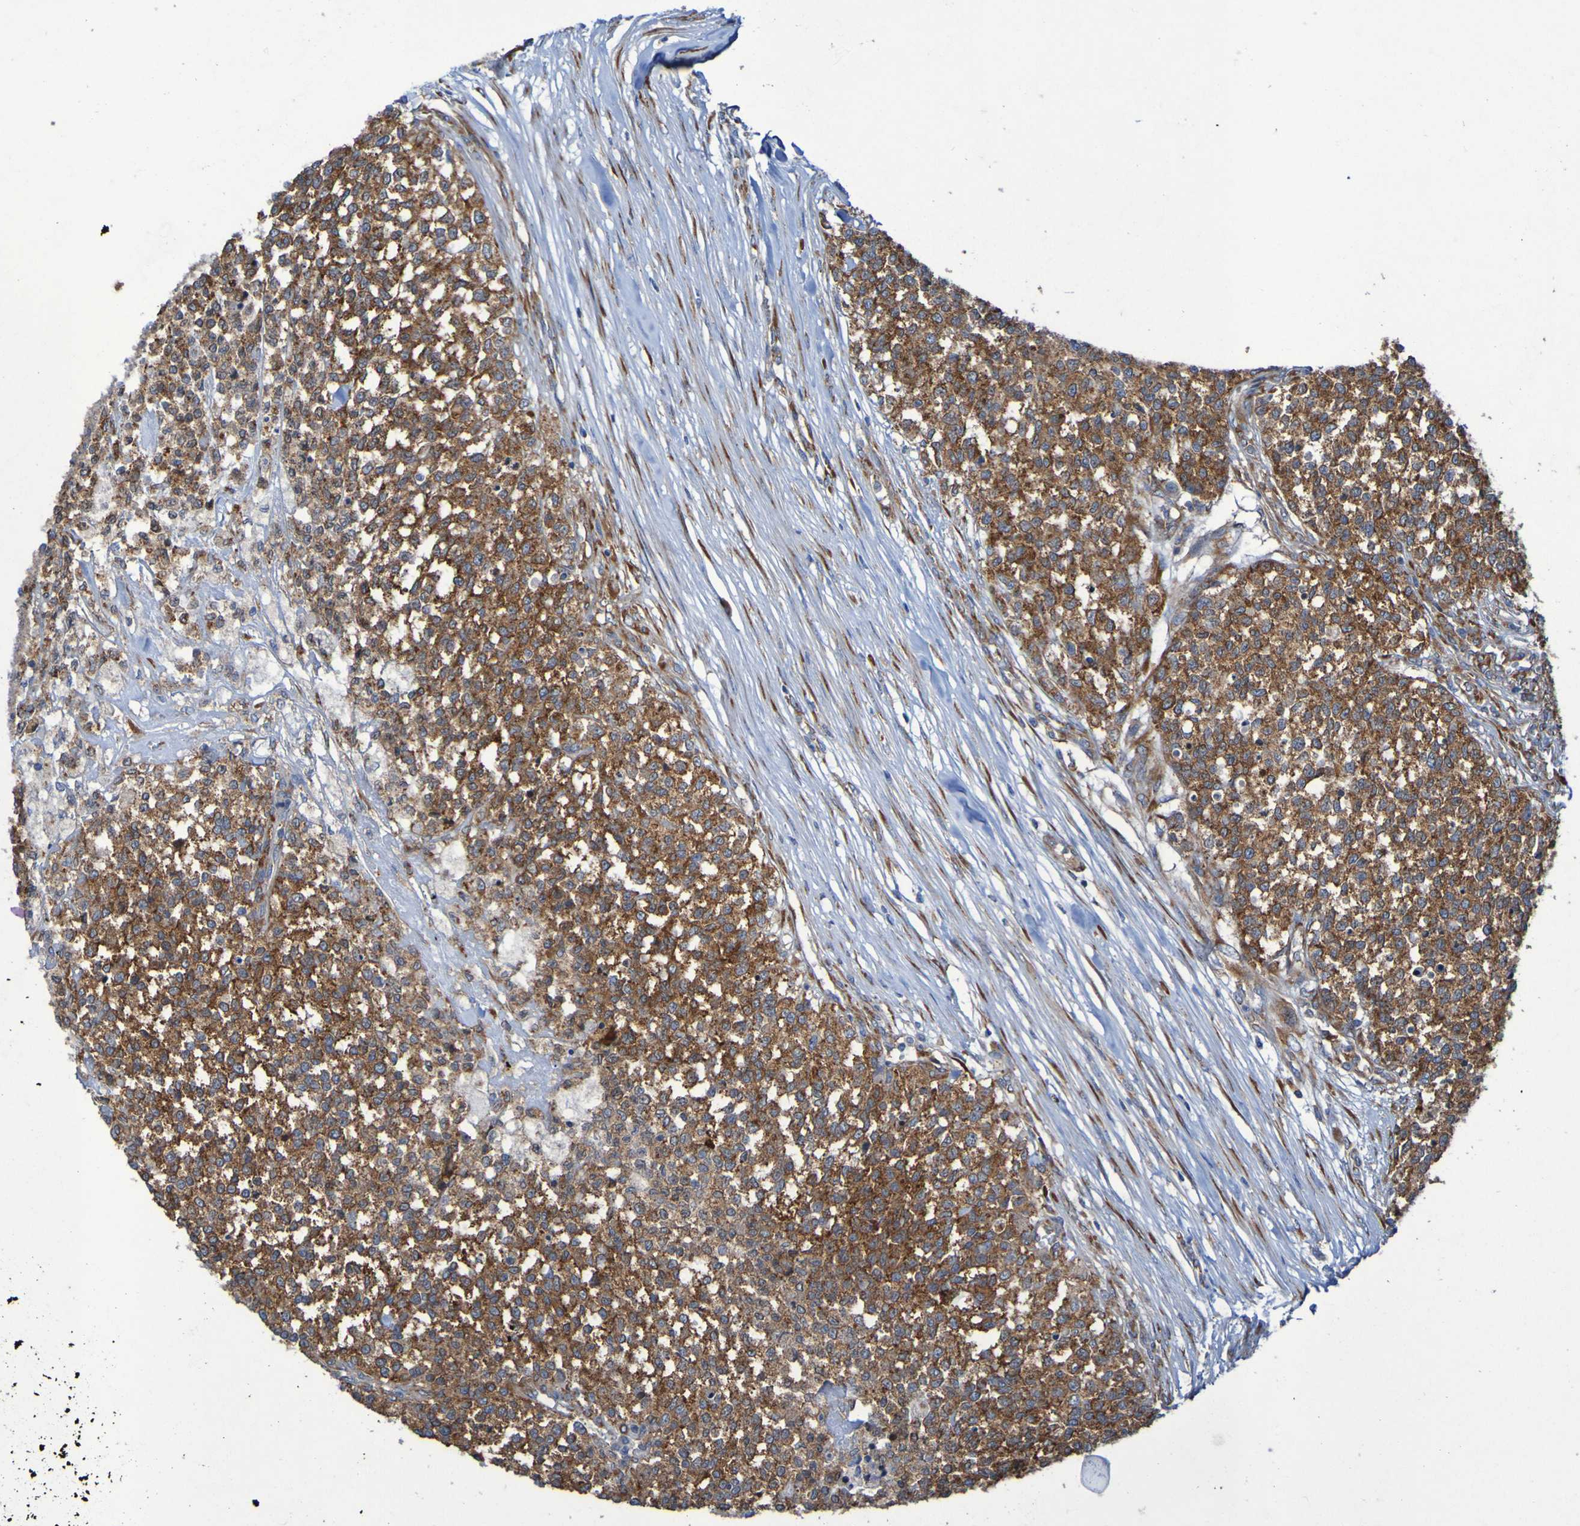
{"staining": {"intensity": "moderate", "quantity": ">75%", "location": "cytoplasmic/membranous"}, "tissue": "testis cancer", "cell_type": "Tumor cells", "image_type": "cancer", "snomed": [{"axis": "morphology", "description": "Seminoma, NOS"}, {"axis": "topography", "description": "Testis"}], "caption": "The immunohistochemical stain highlights moderate cytoplasmic/membranous positivity in tumor cells of testis cancer tissue.", "gene": "FKBP3", "patient": {"sex": "male", "age": 59}}